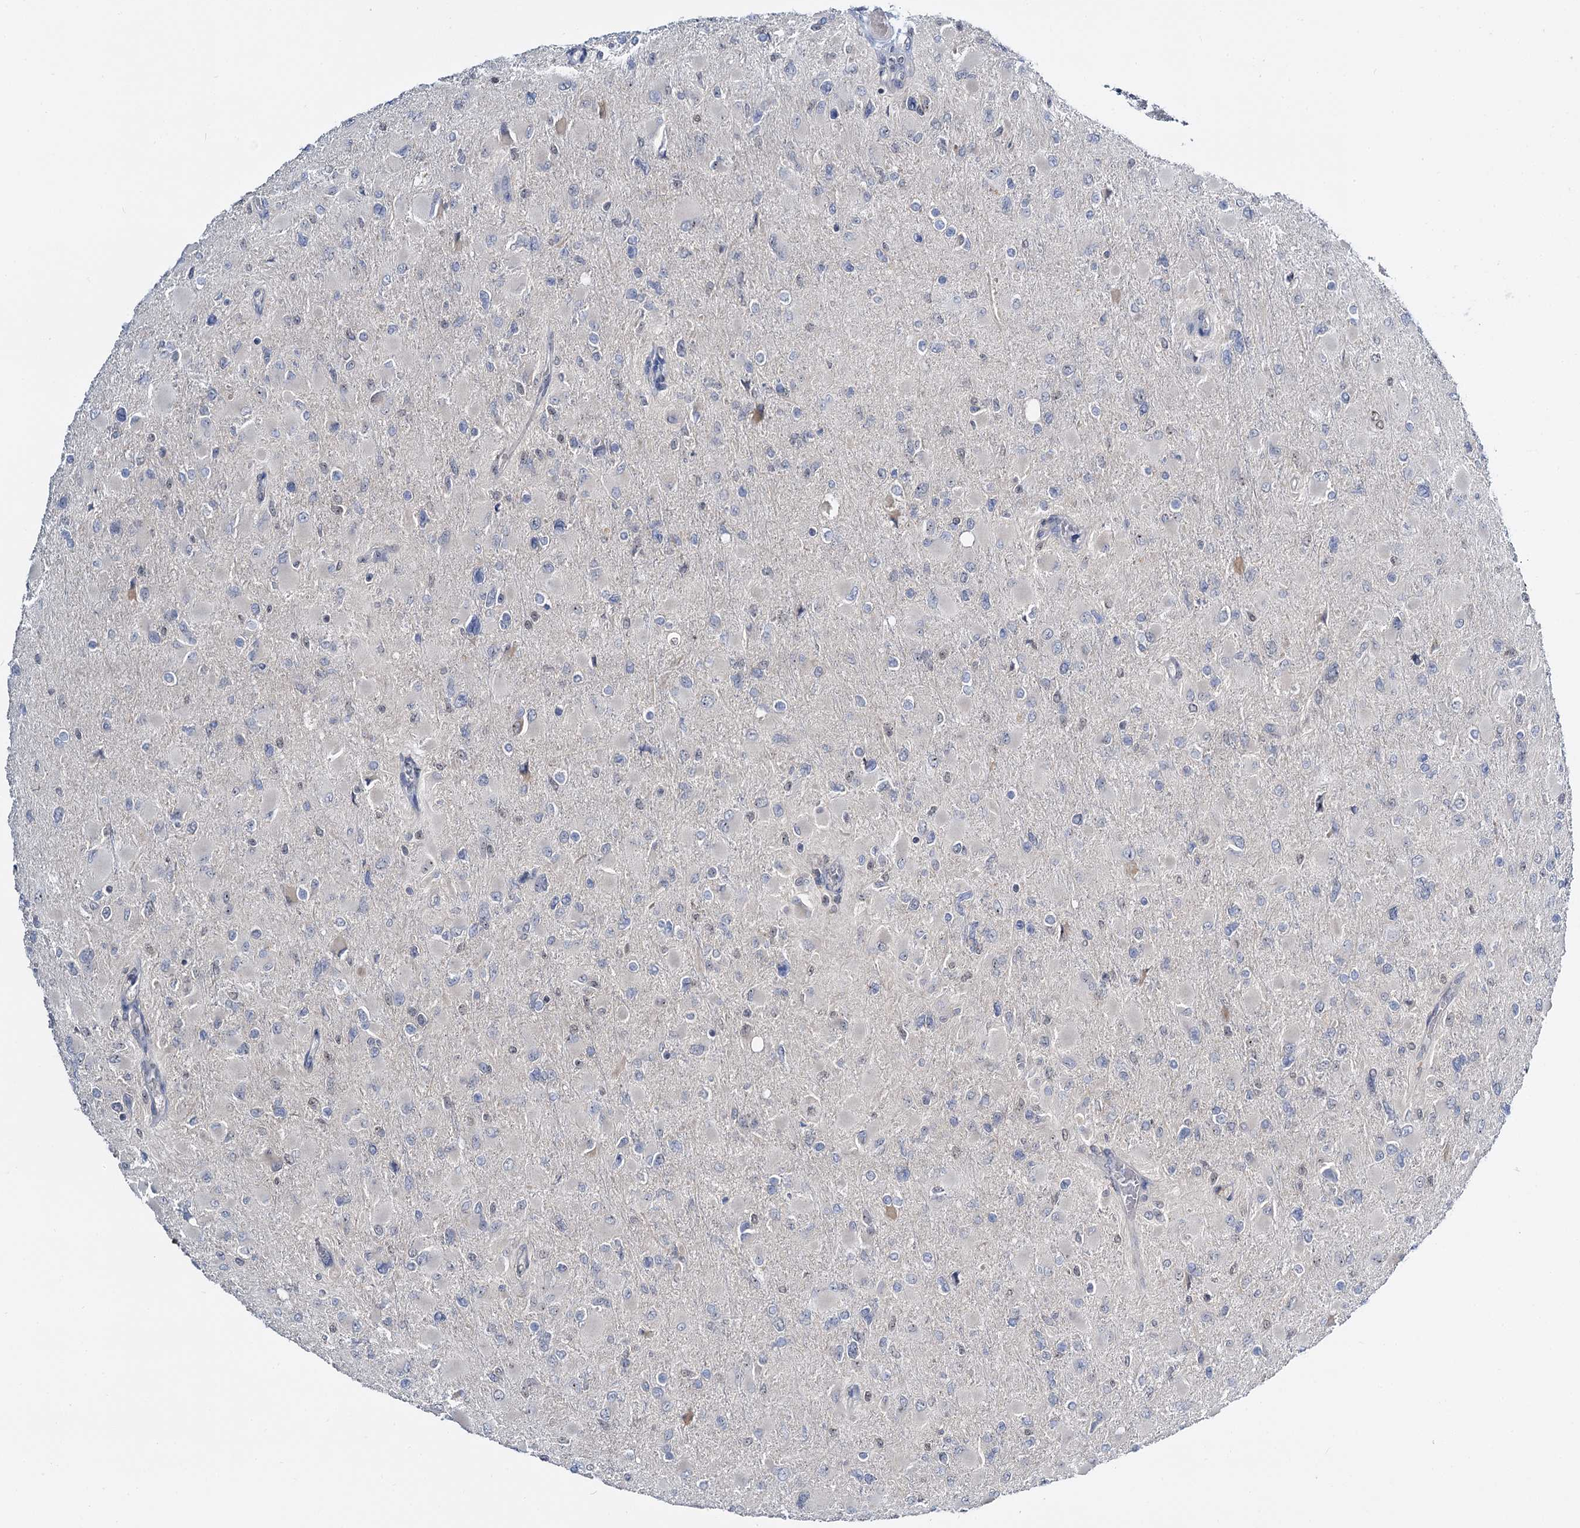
{"staining": {"intensity": "negative", "quantity": "none", "location": "none"}, "tissue": "glioma", "cell_type": "Tumor cells", "image_type": "cancer", "snomed": [{"axis": "morphology", "description": "Glioma, malignant, High grade"}, {"axis": "topography", "description": "Cerebral cortex"}], "caption": "A photomicrograph of high-grade glioma (malignant) stained for a protein displays no brown staining in tumor cells.", "gene": "NOP2", "patient": {"sex": "female", "age": 36}}